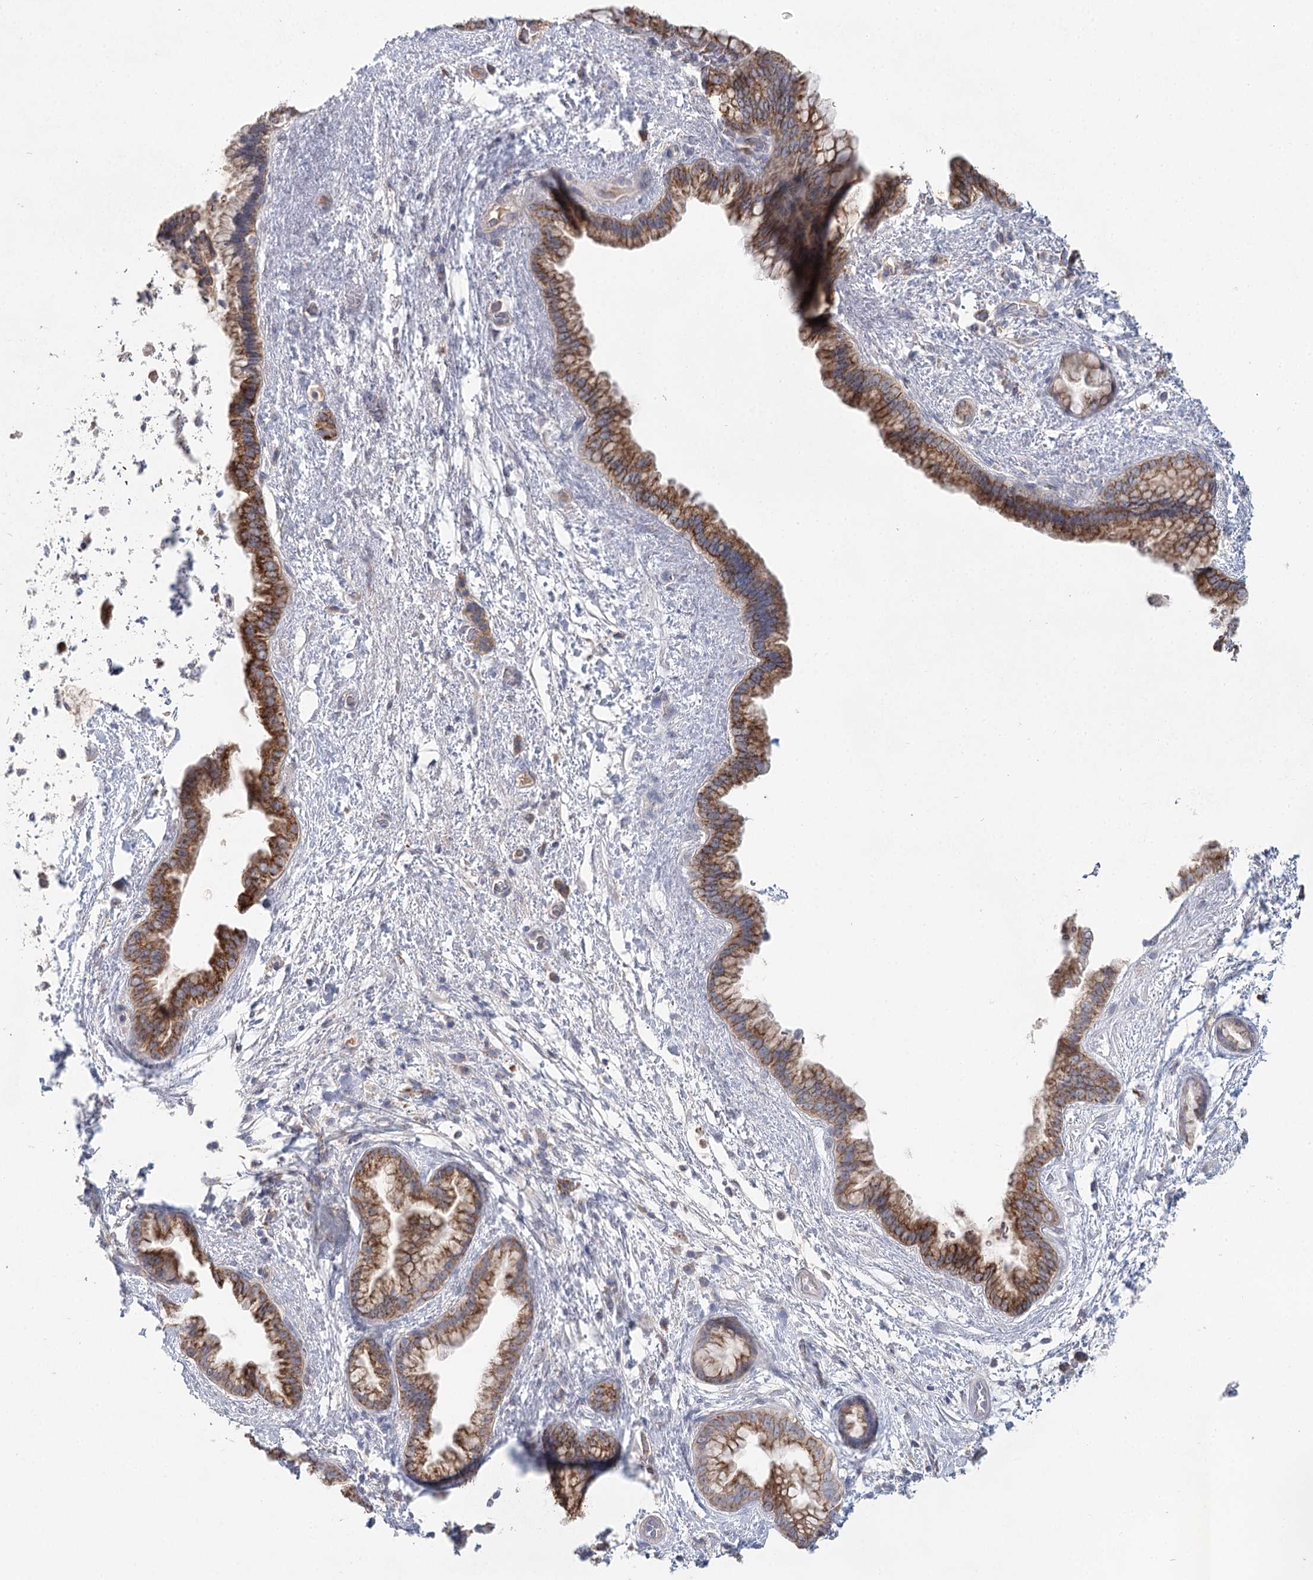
{"staining": {"intensity": "moderate", "quantity": ">75%", "location": "cytoplasmic/membranous"}, "tissue": "pancreatic cancer", "cell_type": "Tumor cells", "image_type": "cancer", "snomed": [{"axis": "morphology", "description": "Adenocarcinoma, NOS"}, {"axis": "topography", "description": "Pancreas"}], "caption": "Protein analysis of pancreatic cancer (adenocarcinoma) tissue displays moderate cytoplasmic/membranous expression in about >75% of tumor cells.", "gene": "ARHGAP44", "patient": {"sex": "female", "age": 78}}